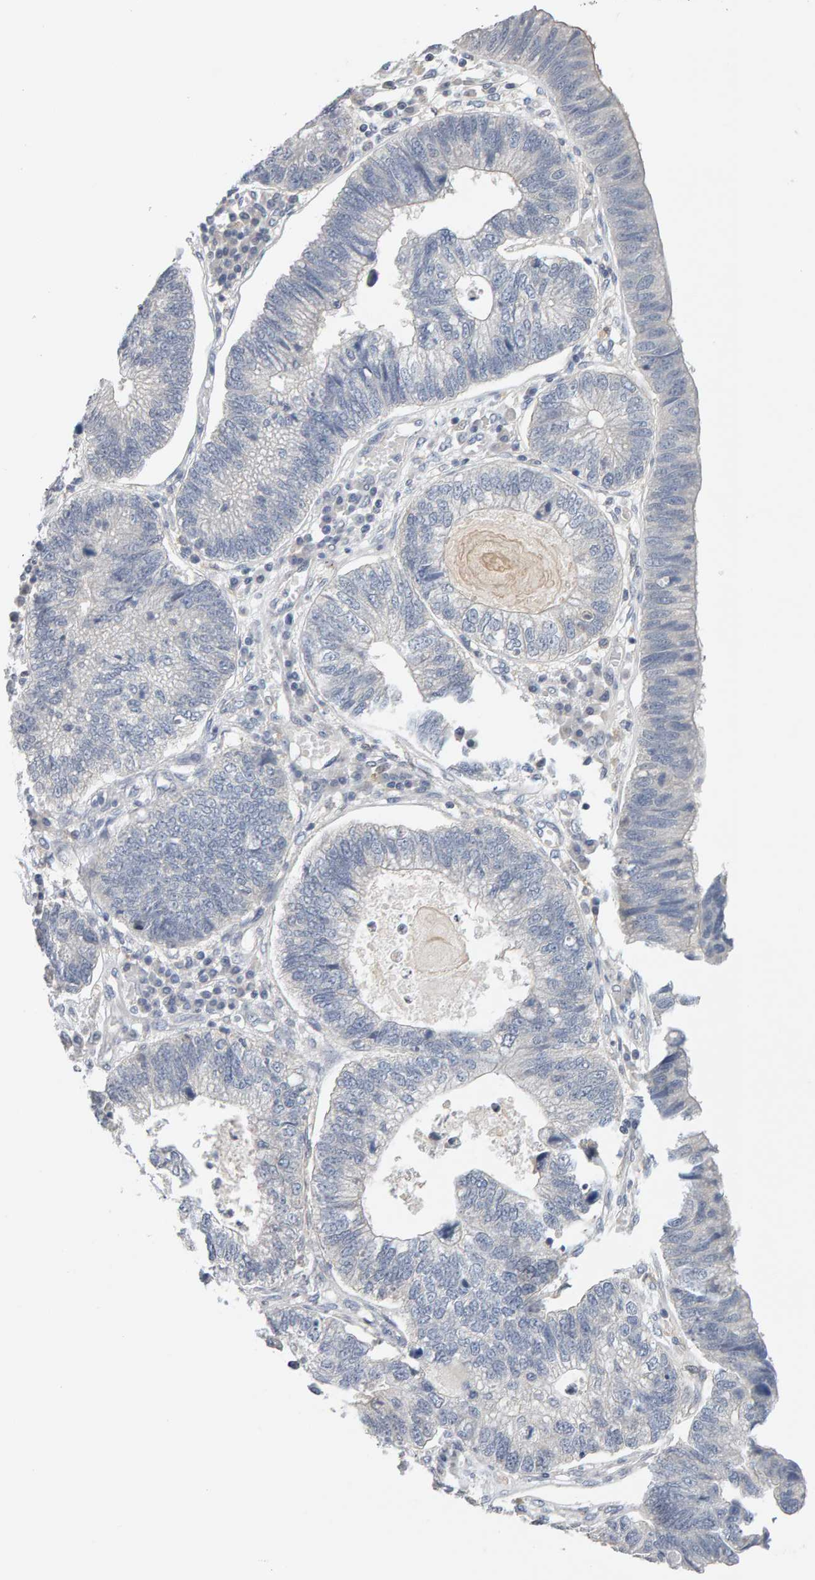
{"staining": {"intensity": "negative", "quantity": "none", "location": "none"}, "tissue": "stomach cancer", "cell_type": "Tumor cells", "image_type": "cancer", "snomed": [{"axis": "morphology", "description": "Adenocarcinoma, NOS"}, {"axis": "topography", "description": "Stomach"}], "caption": "Image shows no protein positivity in tumor cells of stomach cancer tissue.", "gene": "GFUS", "patient": {"sex": "male", "age": 59}}